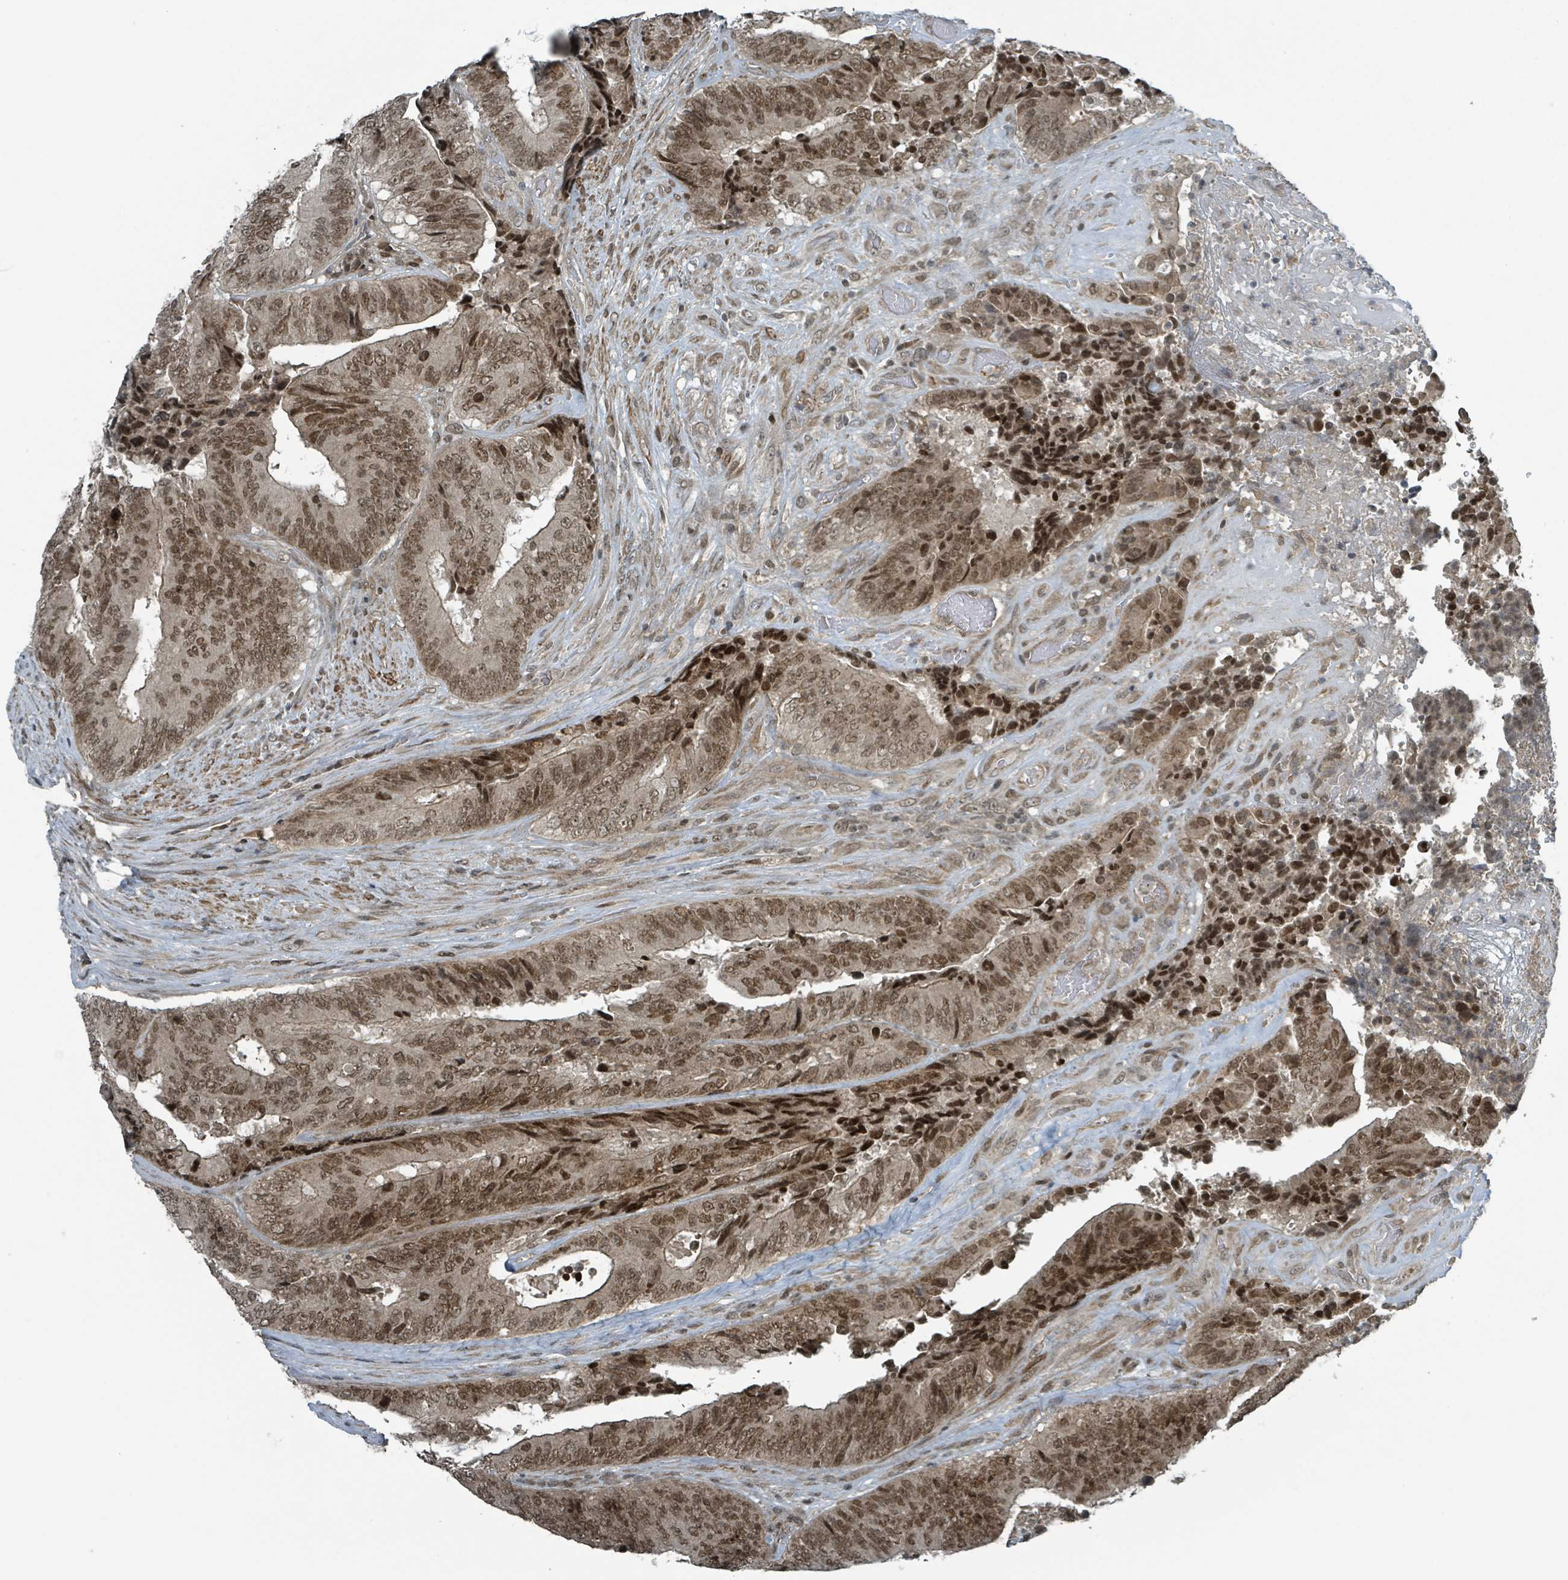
{"staining": {"intensity": "moderate", "quantity": ">75%", "location": "cytoplasmic/membranous,nuclear"}, "tissue": "colorectal cancer", "cell_type": "Tumor cells", "image_type": "cancer", "snomed": [{"axis": "morphology", "description": "Adenocarcinoma, NOS"}, {"axis": "topography", "description": "Rectum"}], "caption": "About >75% of tumor cells in adenocarcinoma (colorectal) demonstrate moderate cytoplasmic/membranous and nuclear protein staining as visualized by brown immunohistochemical staining.", "gene": "PHIP", "patient": {"sex": "male", "age": 72}}